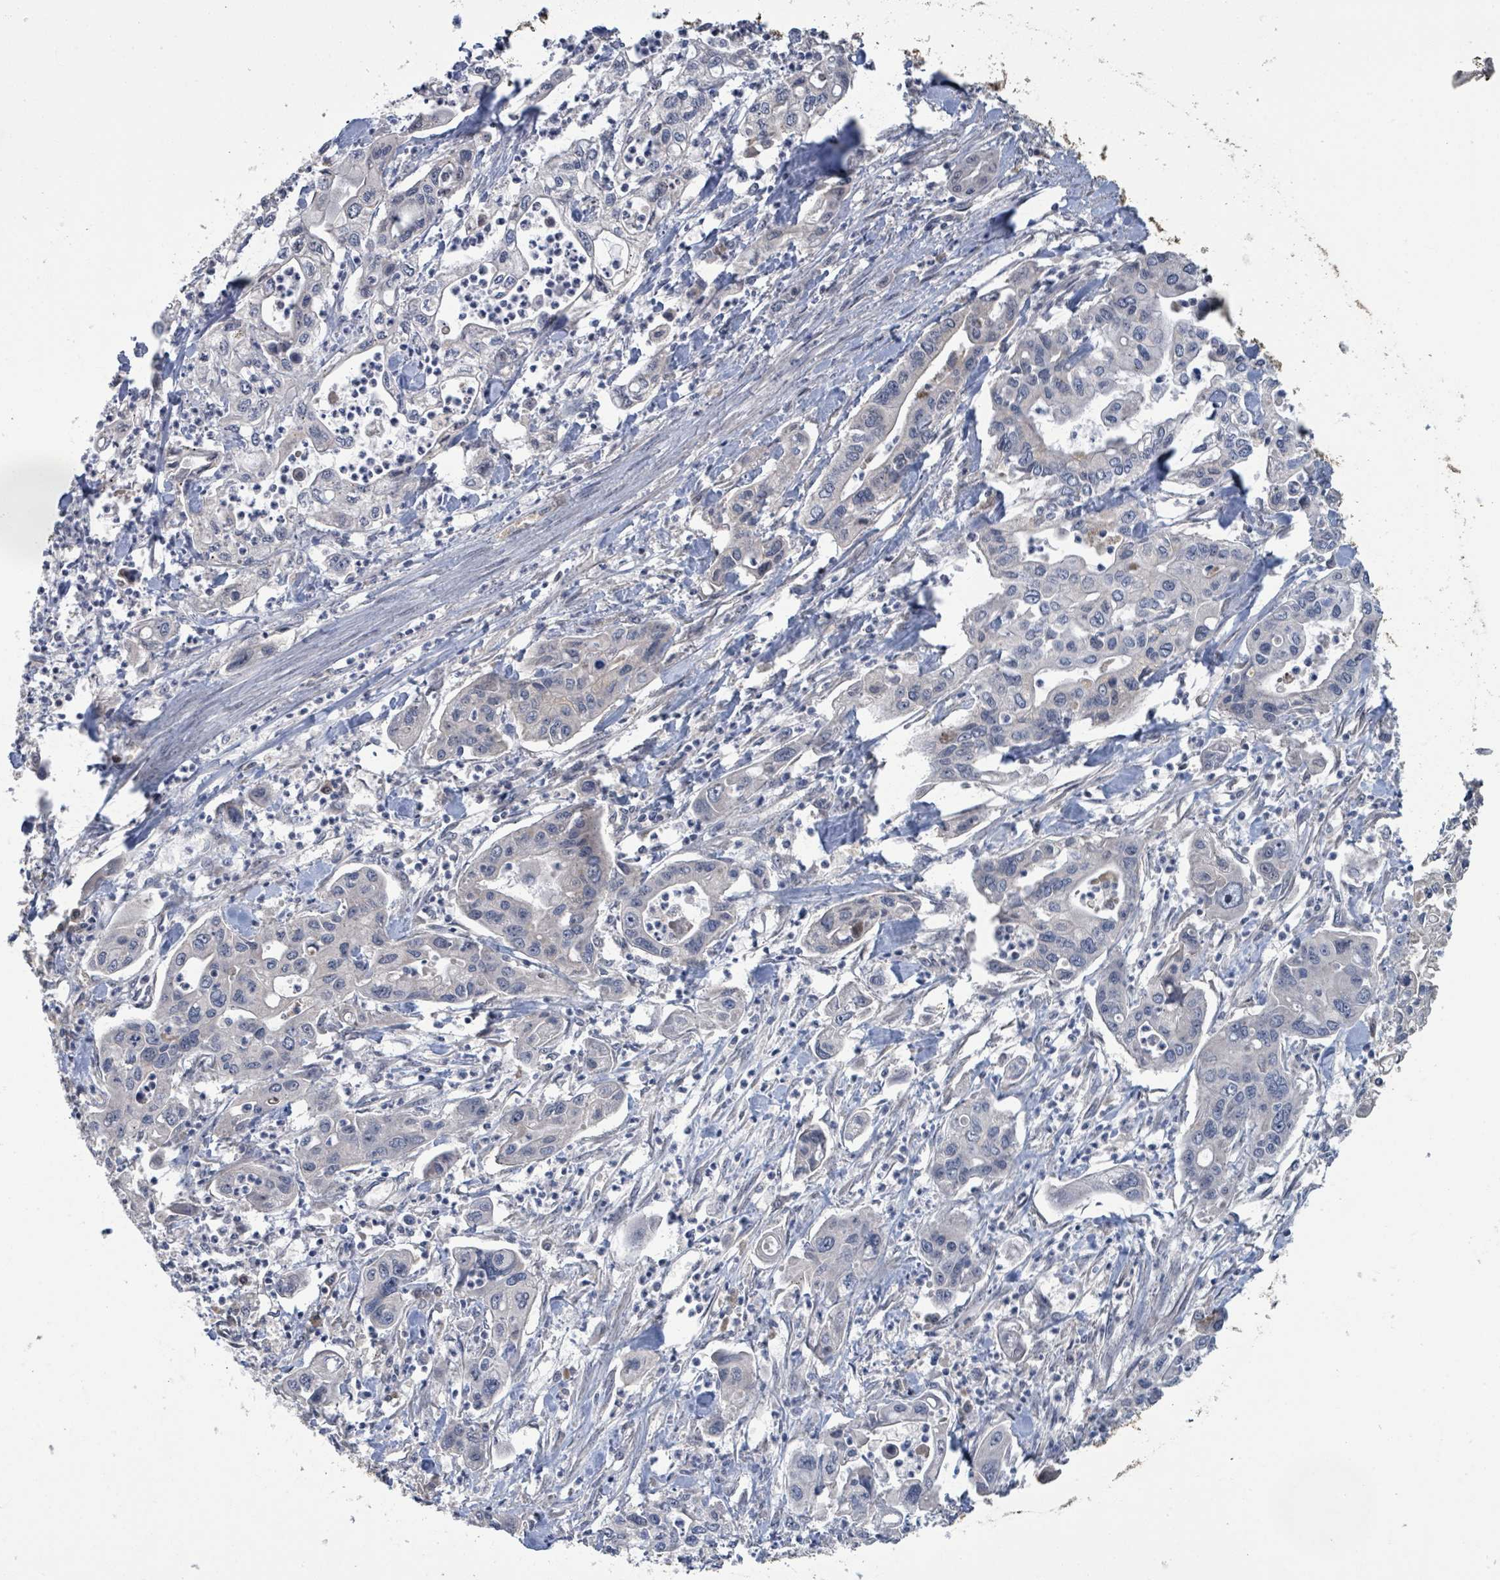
{"staining": {"intensity": "negative", "quantity": "none", "location": "none"}, "tissue": "pancreatic cancer", "cell_type": "Tumor cells", "image_type": "cancer", "snomed": [{"axis": "morphology", "description": "Adenocarcinoma, NOS"}, {"axis": "topography", "description": "Pancreas"}], "caption": "Immunohistochemistry (IHC) of human pancreatic adenocarcinoma reveals no staining in tumor cells. (Brightfield microscopy of DAB IHC at high magnification).", "gene": "ZBTB14", "patient": {"sex": "male", "age": 62}}